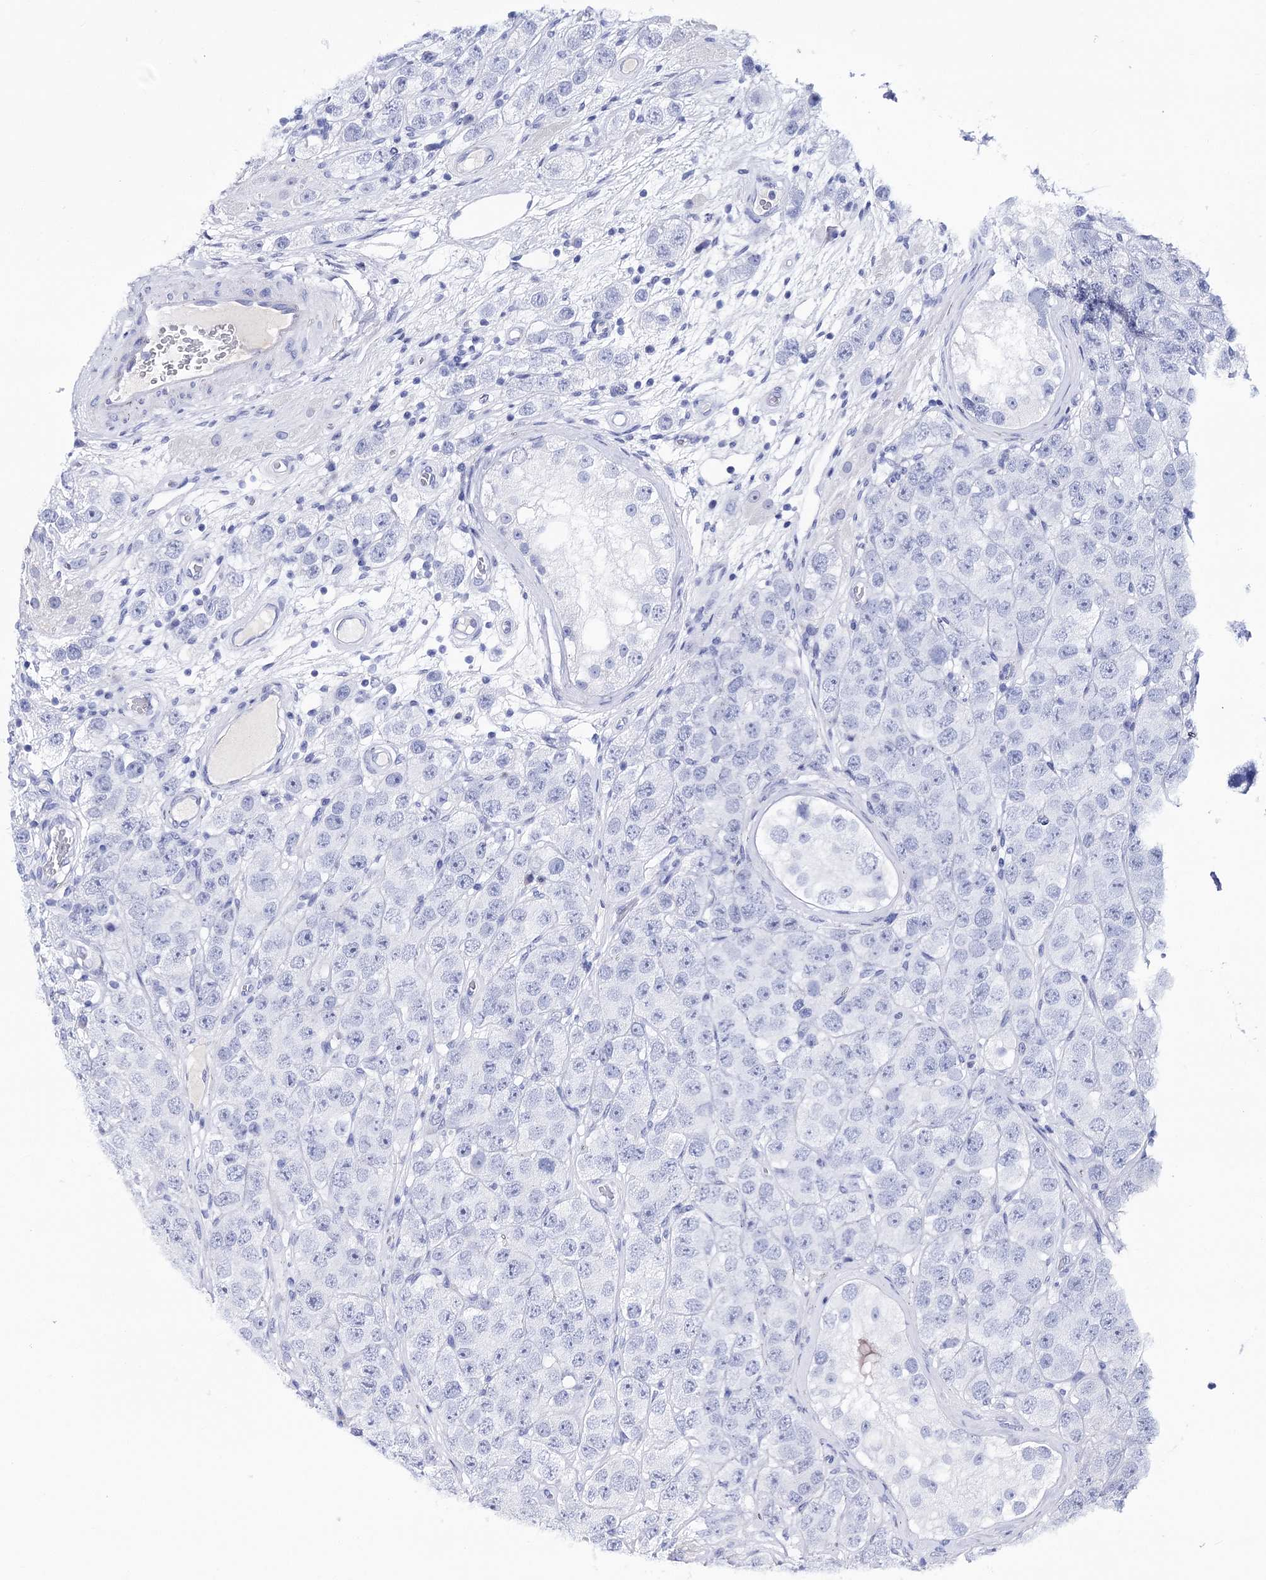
{"staining": {"intensity": "negative", "quantity": "none", "location": "none"}, "tissue": "testis cancer", "cell_type": "Tumor cells", "image_type": "cancer", "snomed": [{"axis": "morphology", "description": "Seminoma, NOS"}, {"axis": "topography", "description": "Testis"}], "caption": "The image exhibits no staining of tumor cells in seminoma (testis).", "gene": "PCGF5", "patient": {"sex": "male", "age": 28}}